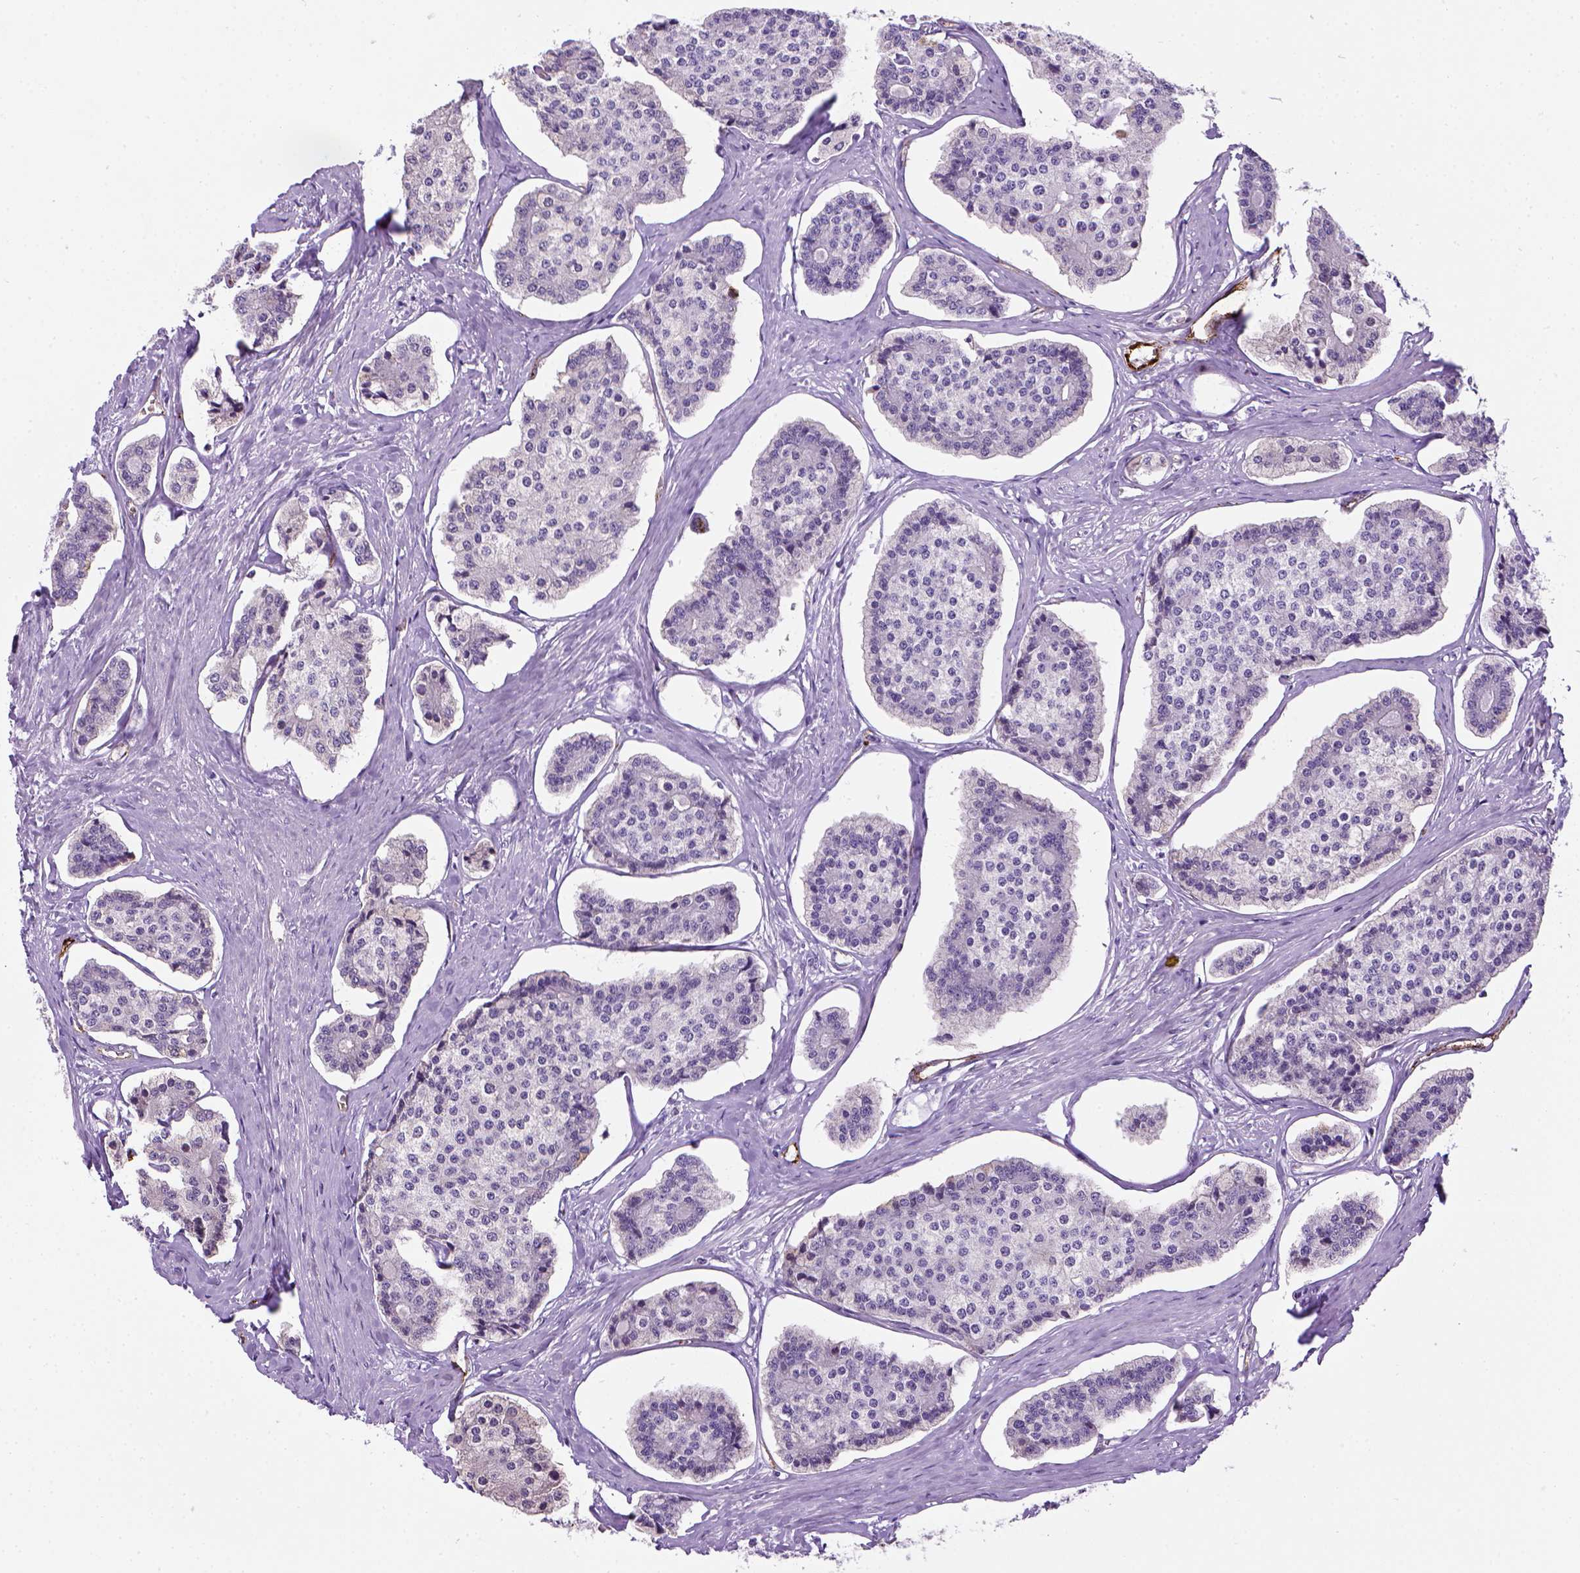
{"staining": {"intensity": "negative", "quantity": "none", "location": "none"}, "tissue": "carcinoid", "cell_type": "Tumor cells", "image_type": "cancer", "snomed": [{"axis": "morphology", "description": "Carcinoid, malignant, NOS"}, {"axis": "topography", "description": "Small intestine"}], "caption": "The histopathology image displays no significant staining in tumor cells of carcinoid.", "gene": "VWF", "patient": {"sex": "female", "age": 65}}